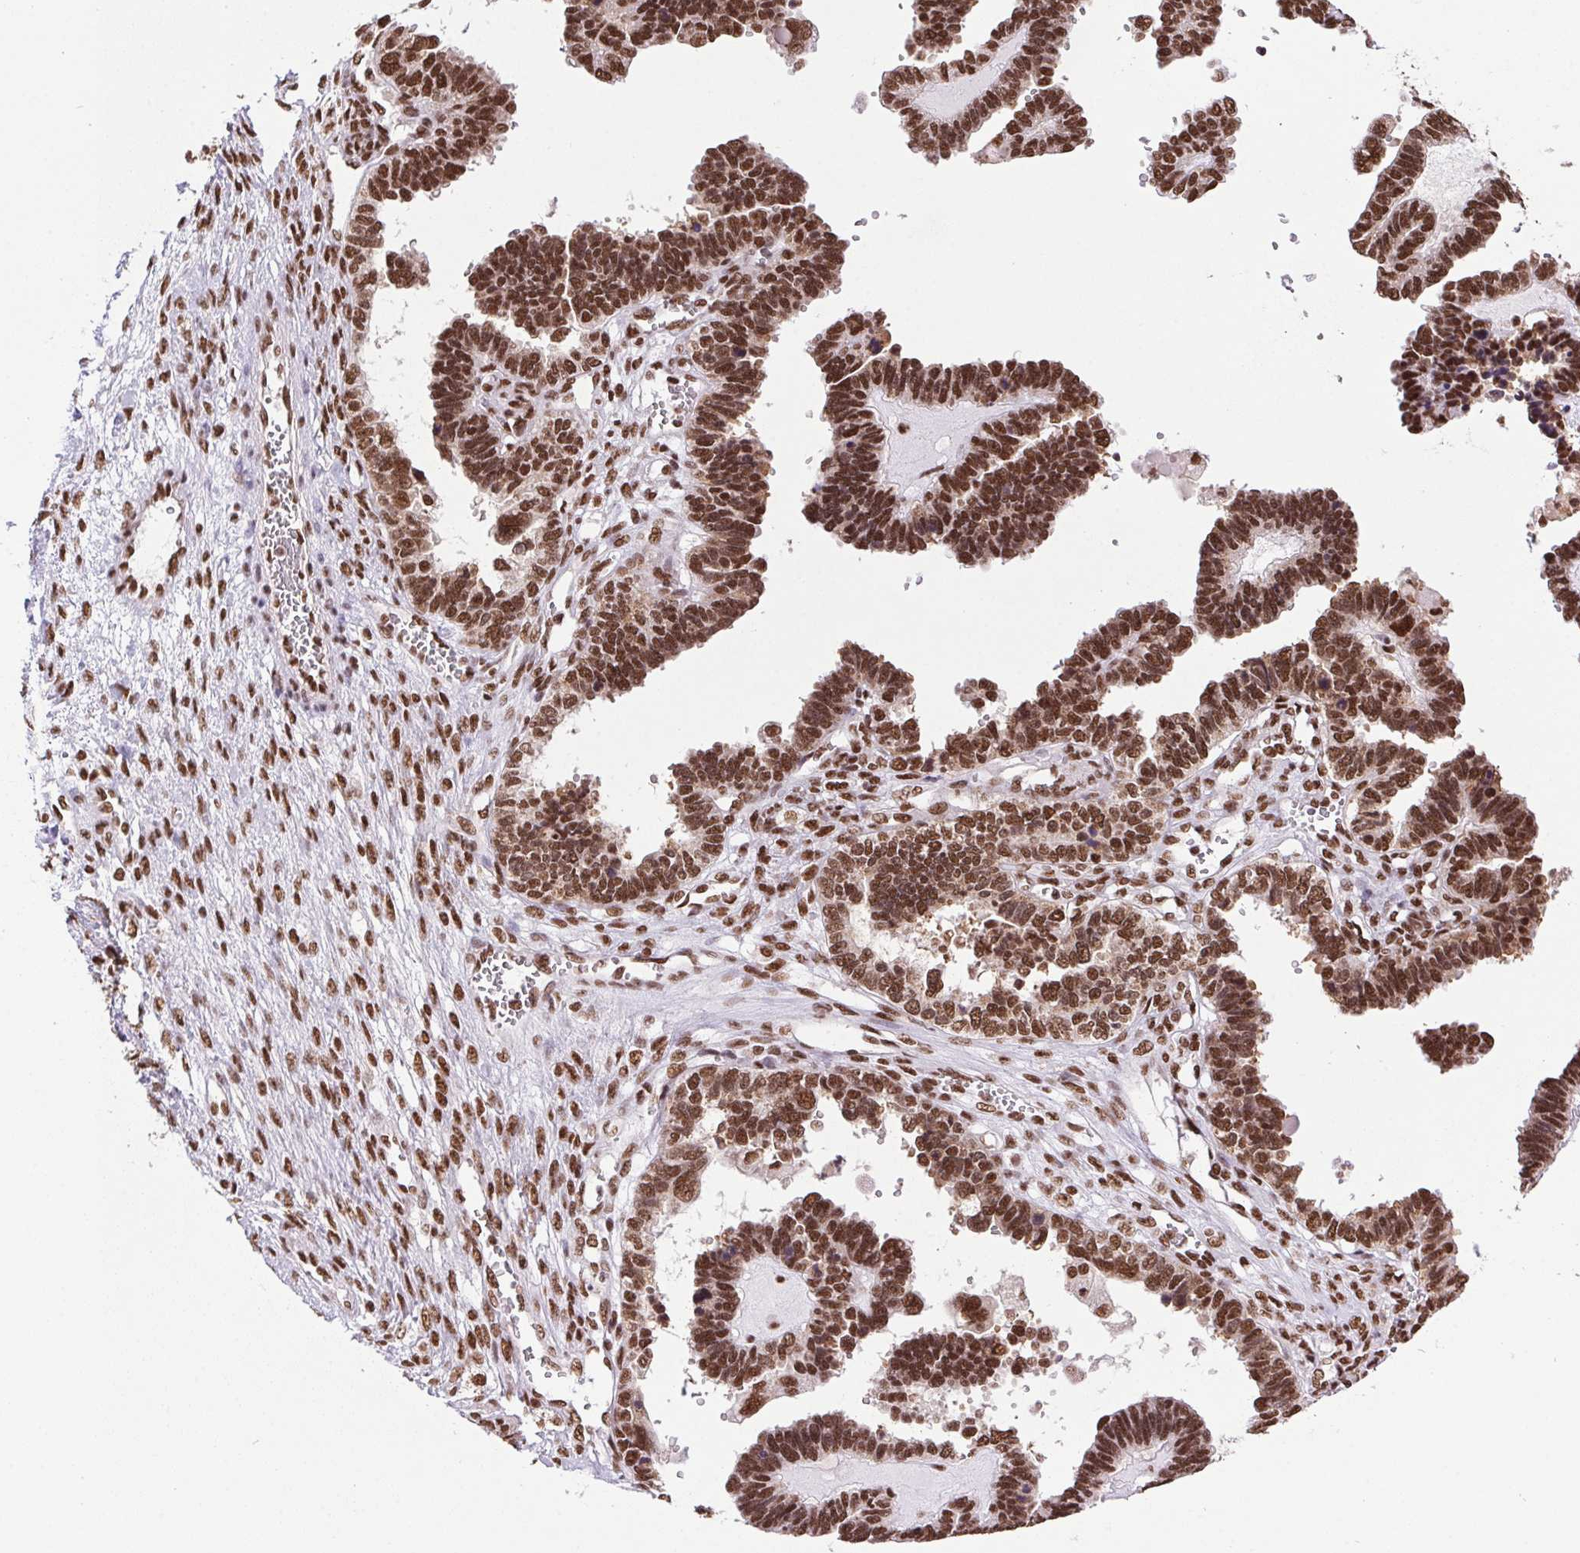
{"staining": {"intensity": "strong", "quantity": ">75%", "location": "nuclear"}, "tissue": "ovarian cancer", "cell_type": "Tumor cells", "image_type": "cancer", "snomed": [{"axis": "morphology", "description": "Cystadenocarcinoma, serous, NOS"}, {"axis": "topography", "description": "Ovary"}], "caption": "DAB immunohistochemical staining of human ovarian cancer shows strong nuclear protein staining in approximately >75% of tumor cells.", "gene": "ZNF207", "patient": {"sex": "female", "age": 51}}